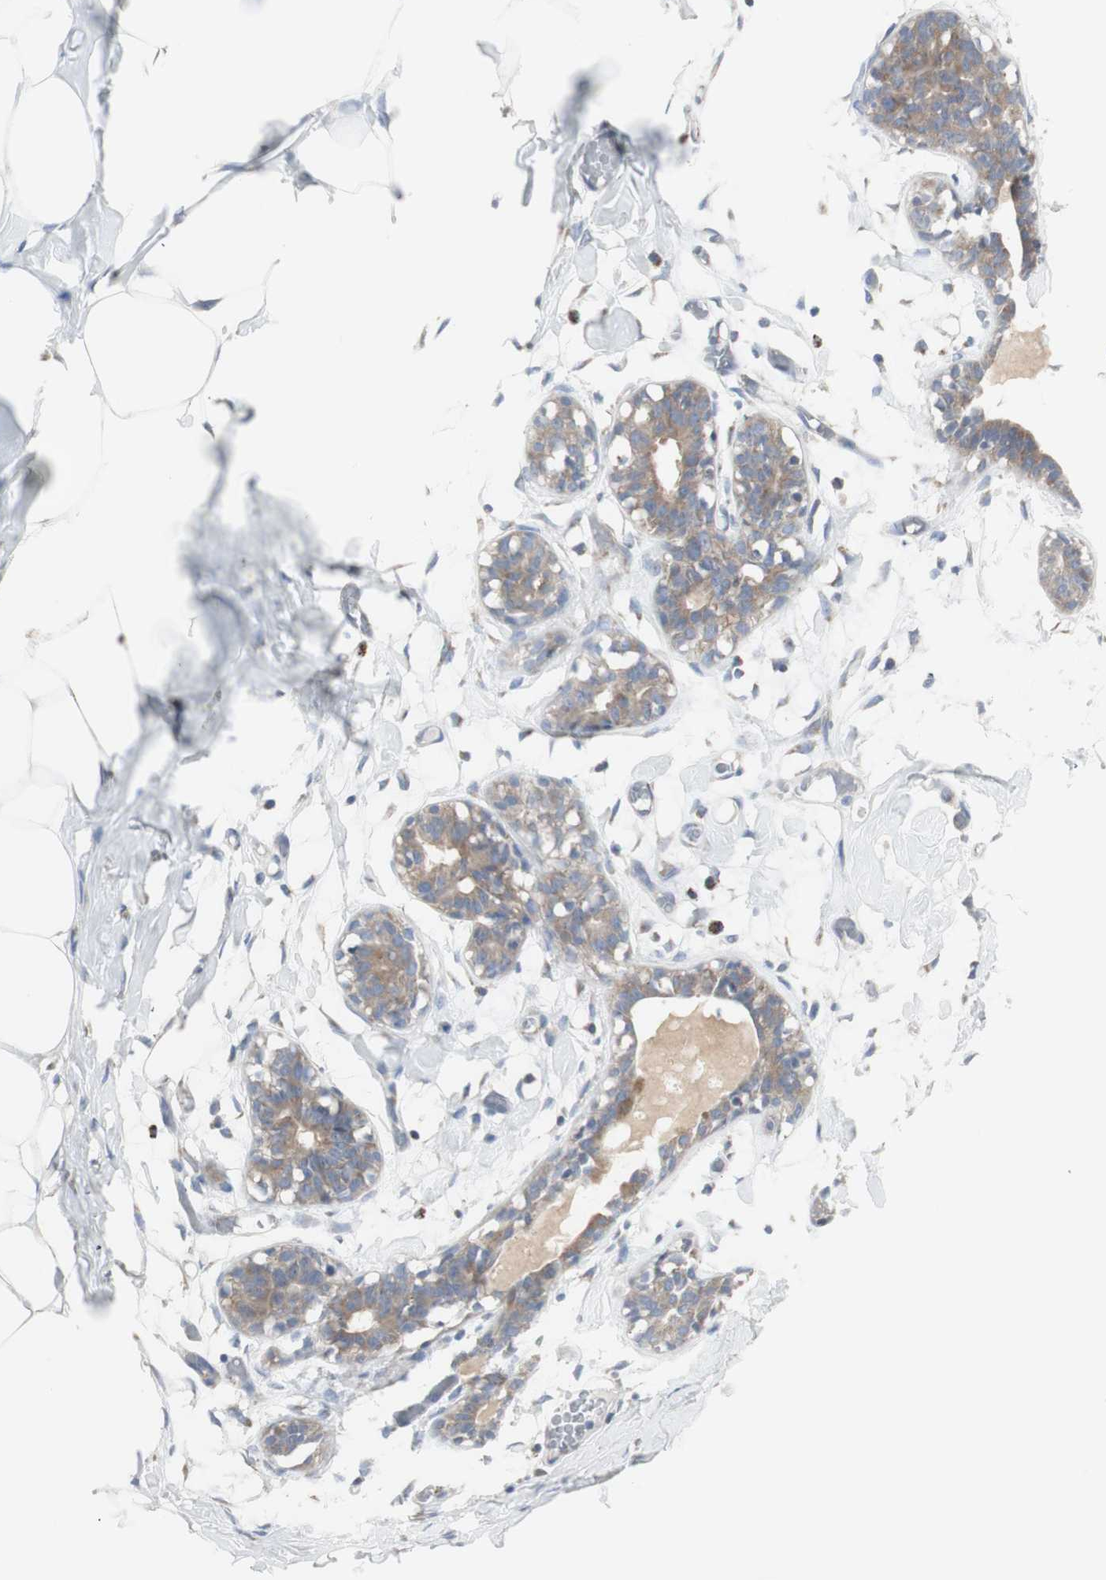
{"staining": {"intensity": "negative", "quantity": "none", "location": "none"}, "tissue": "adipose tissue", "cell_type": "Adipocytes", "image_type": "normal", "snomed": [{"axis": "morphology", "description": "Normal tissue, NOS"}, {"axis": "topography", "description": "Breast"}, {"axis": "topography", "description": "Adipose tissue"}], "caption": "The photomicrograph demonstrates no significant expression in adipocytes of adipose tissue. (DAB IHC visualized using brightfield microscopy, high magnification).", "gene": "C3orf52", "patient": {"sex": "female", "age": 25}}